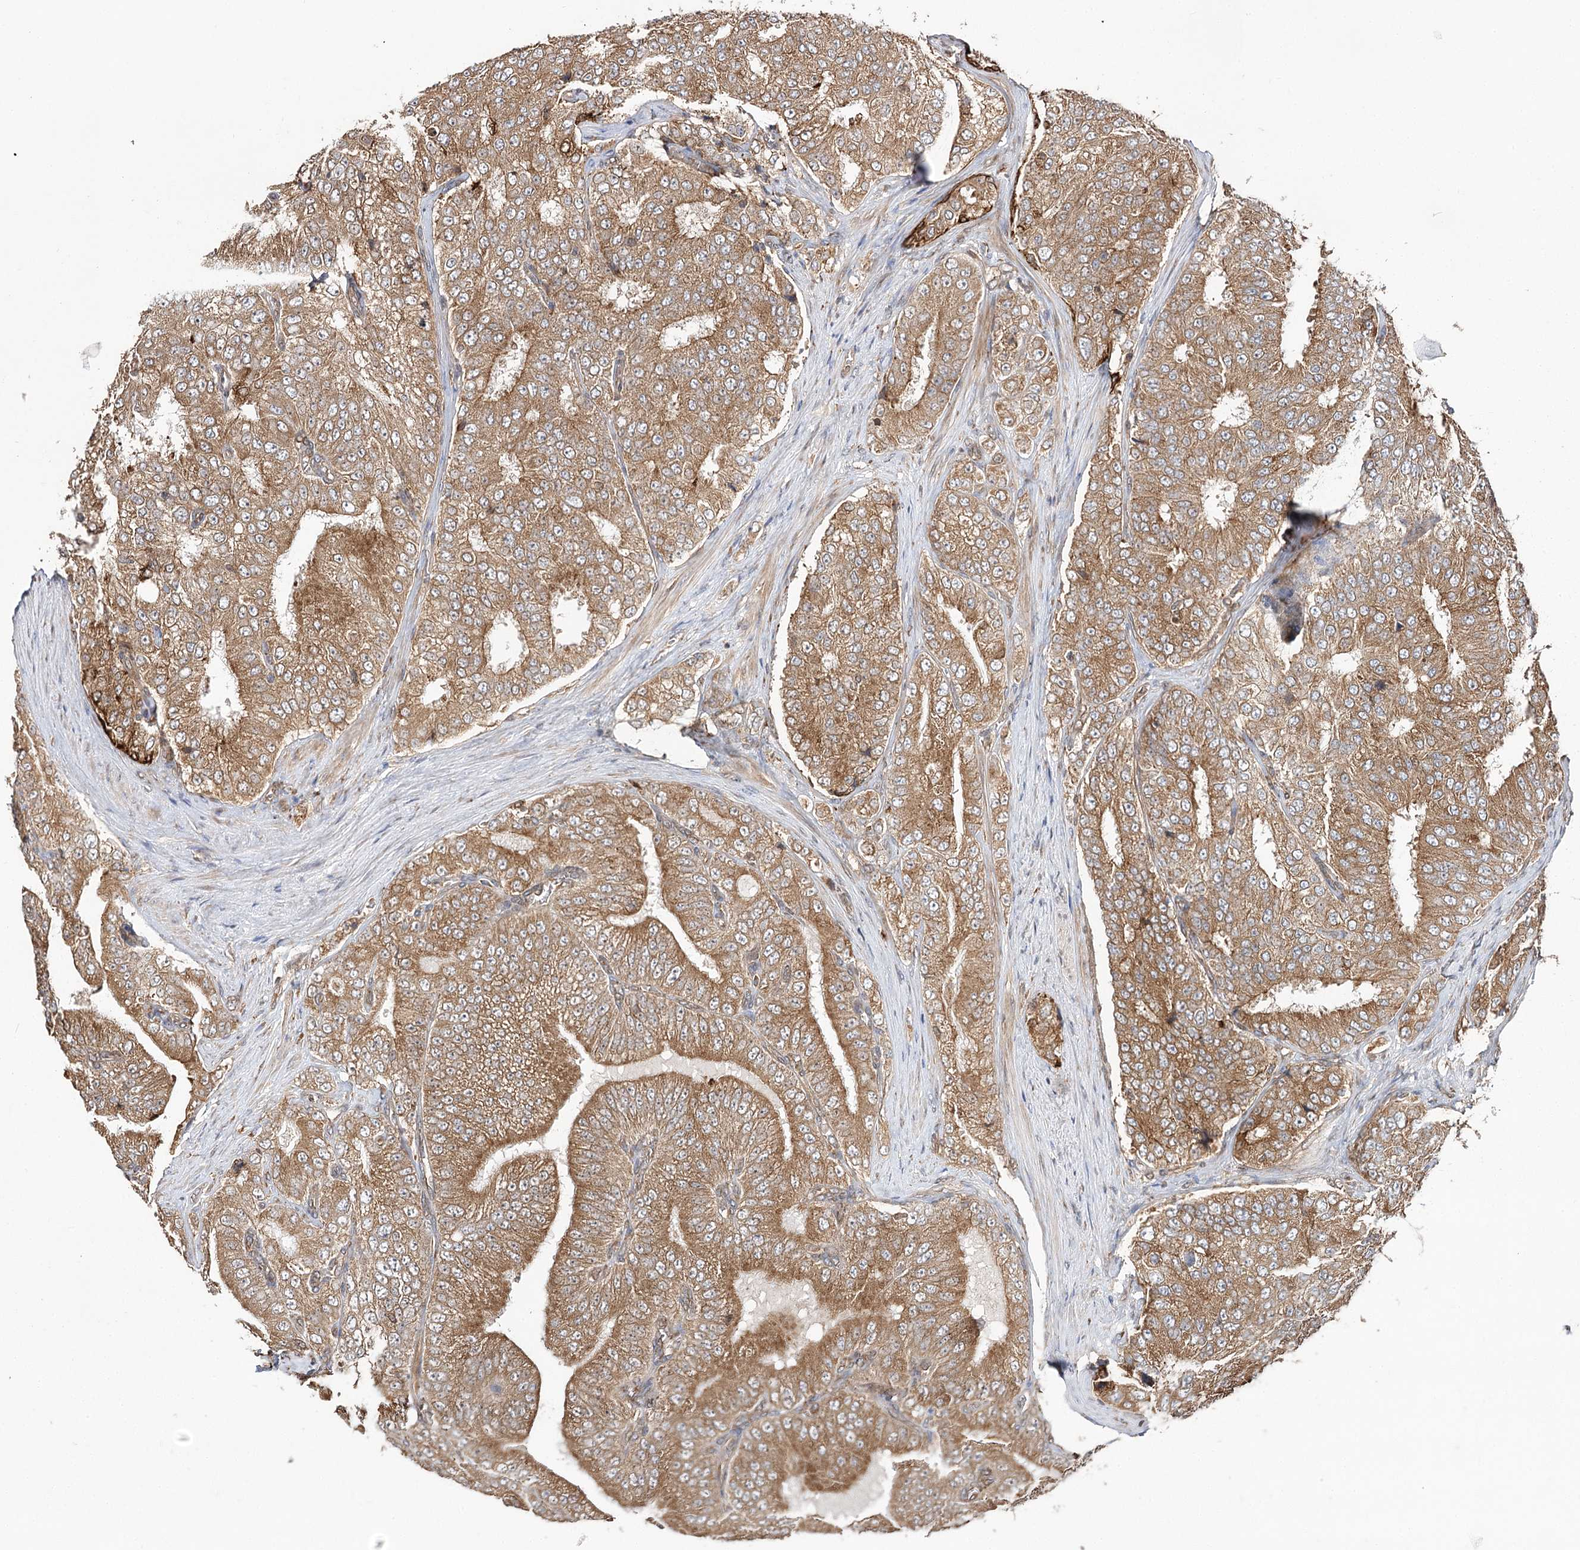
{"staining": {"intensity": "moderate", "quantity": ">75%", "location": "cytoplasmic/membranous"}, "tissue": "prostate cancer", "cell_type": "Tumor cells", "image_type": "cancer", "snomed": [{"axis": "morphology", "description": "Adenocarcinoma, High grade"}, {"axis": "topography", "description": "Prostate"}], "caption": "Moderate cytoplasmic/membranous protein expression is identified in about >75% of tumor cells in prostate adenocarcinoma (high-grade).", "gene": "DNAJB14", "patient": {"sex": "male", "age": 58}}